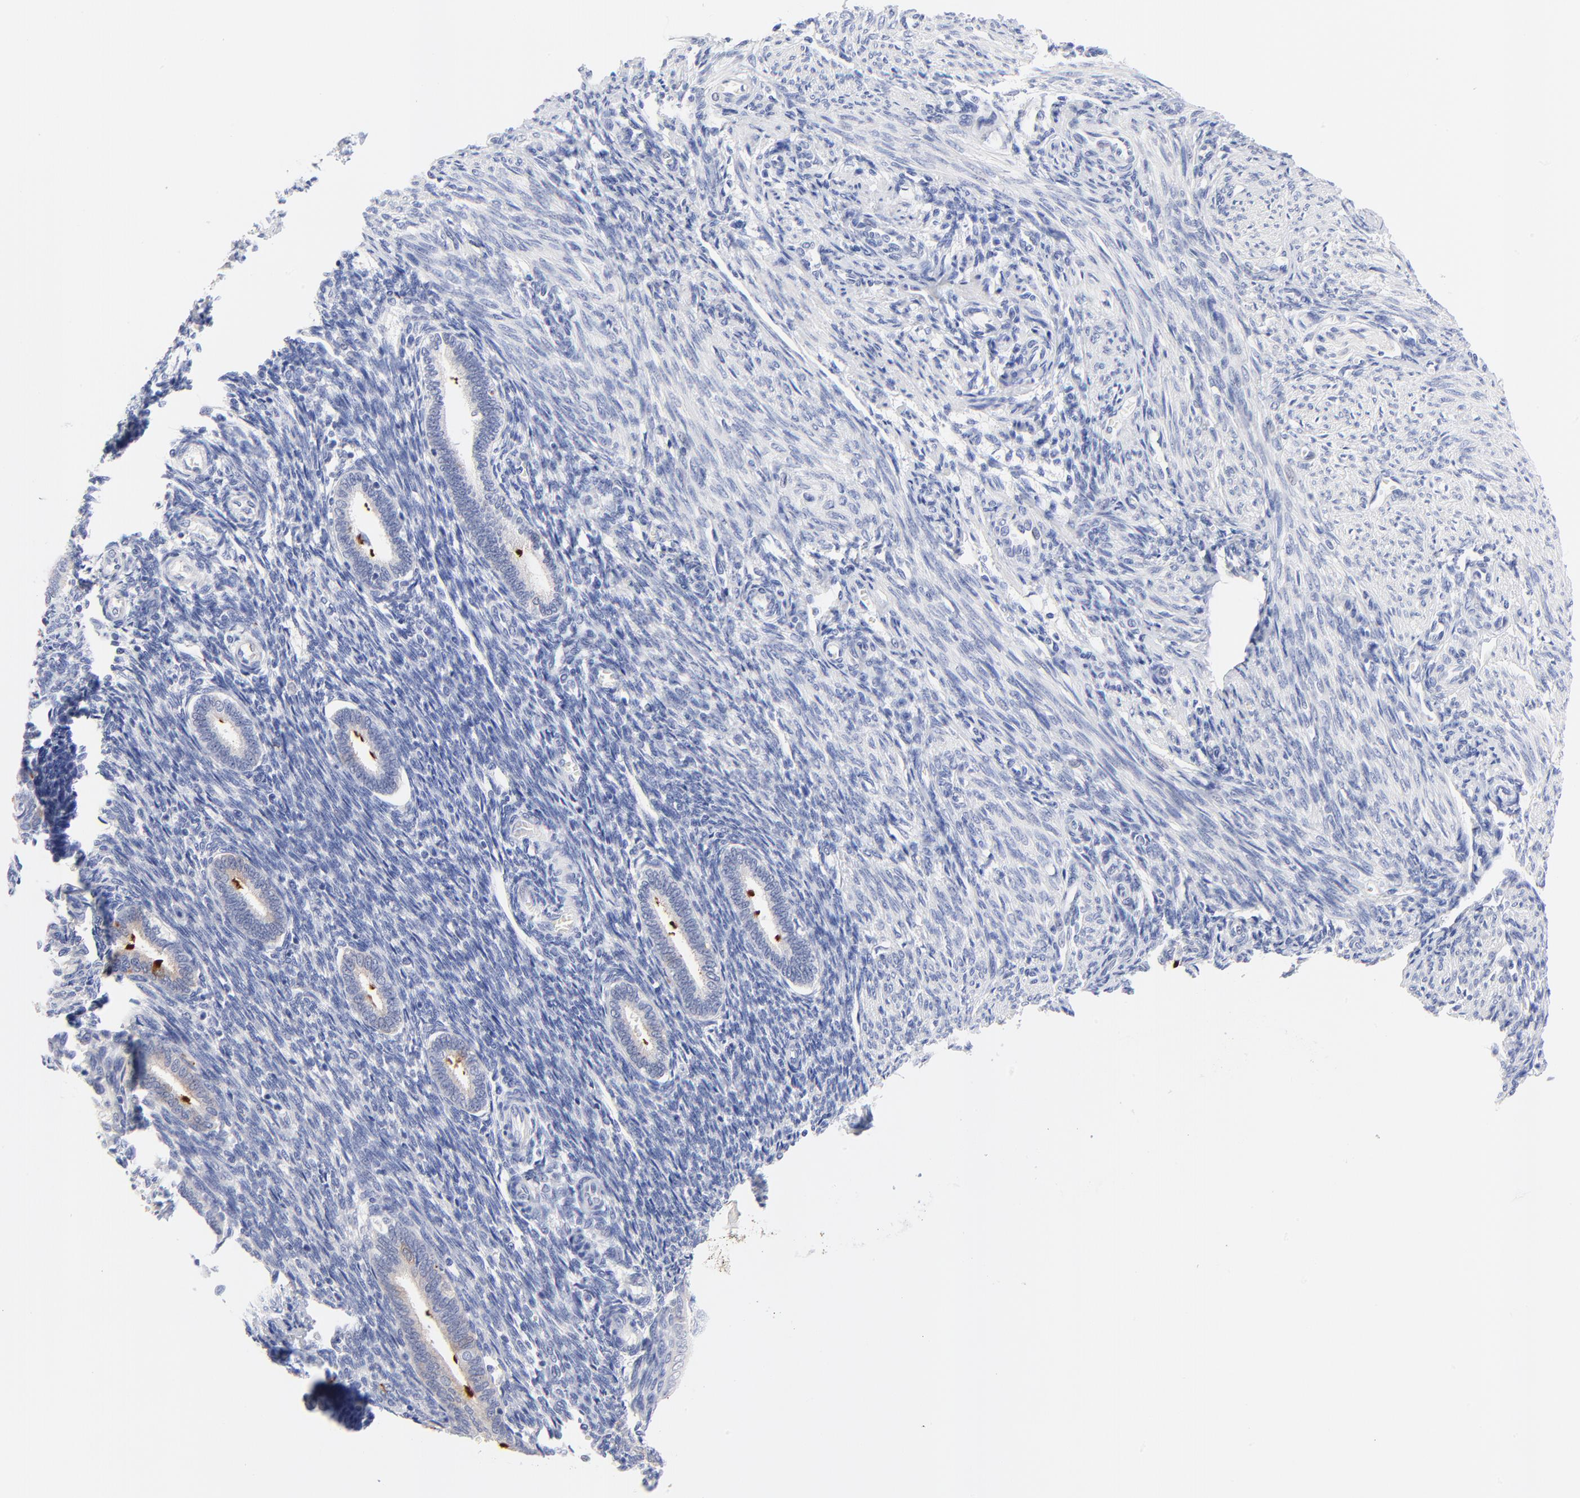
{"staining": {"intensity": "negative", "quantity": "none", "location": "none"}, "tissue": "endometrium", "cell_type": "Cells in endometrial stroma", "image_type": "normal", "snomed": [{"axis": "morphology", "description": "Normal tissue, NOS"}, {"axis": "topography", "description": "Endometrium"}], "caption": "This is an immunohistochemistry (IHC) histopathology image of unremarkable human endometrium. There is no positivity in cells in endometrial stroma.", "gene": "FAM117B", "patient": {"sex": "female", "age": 27}}